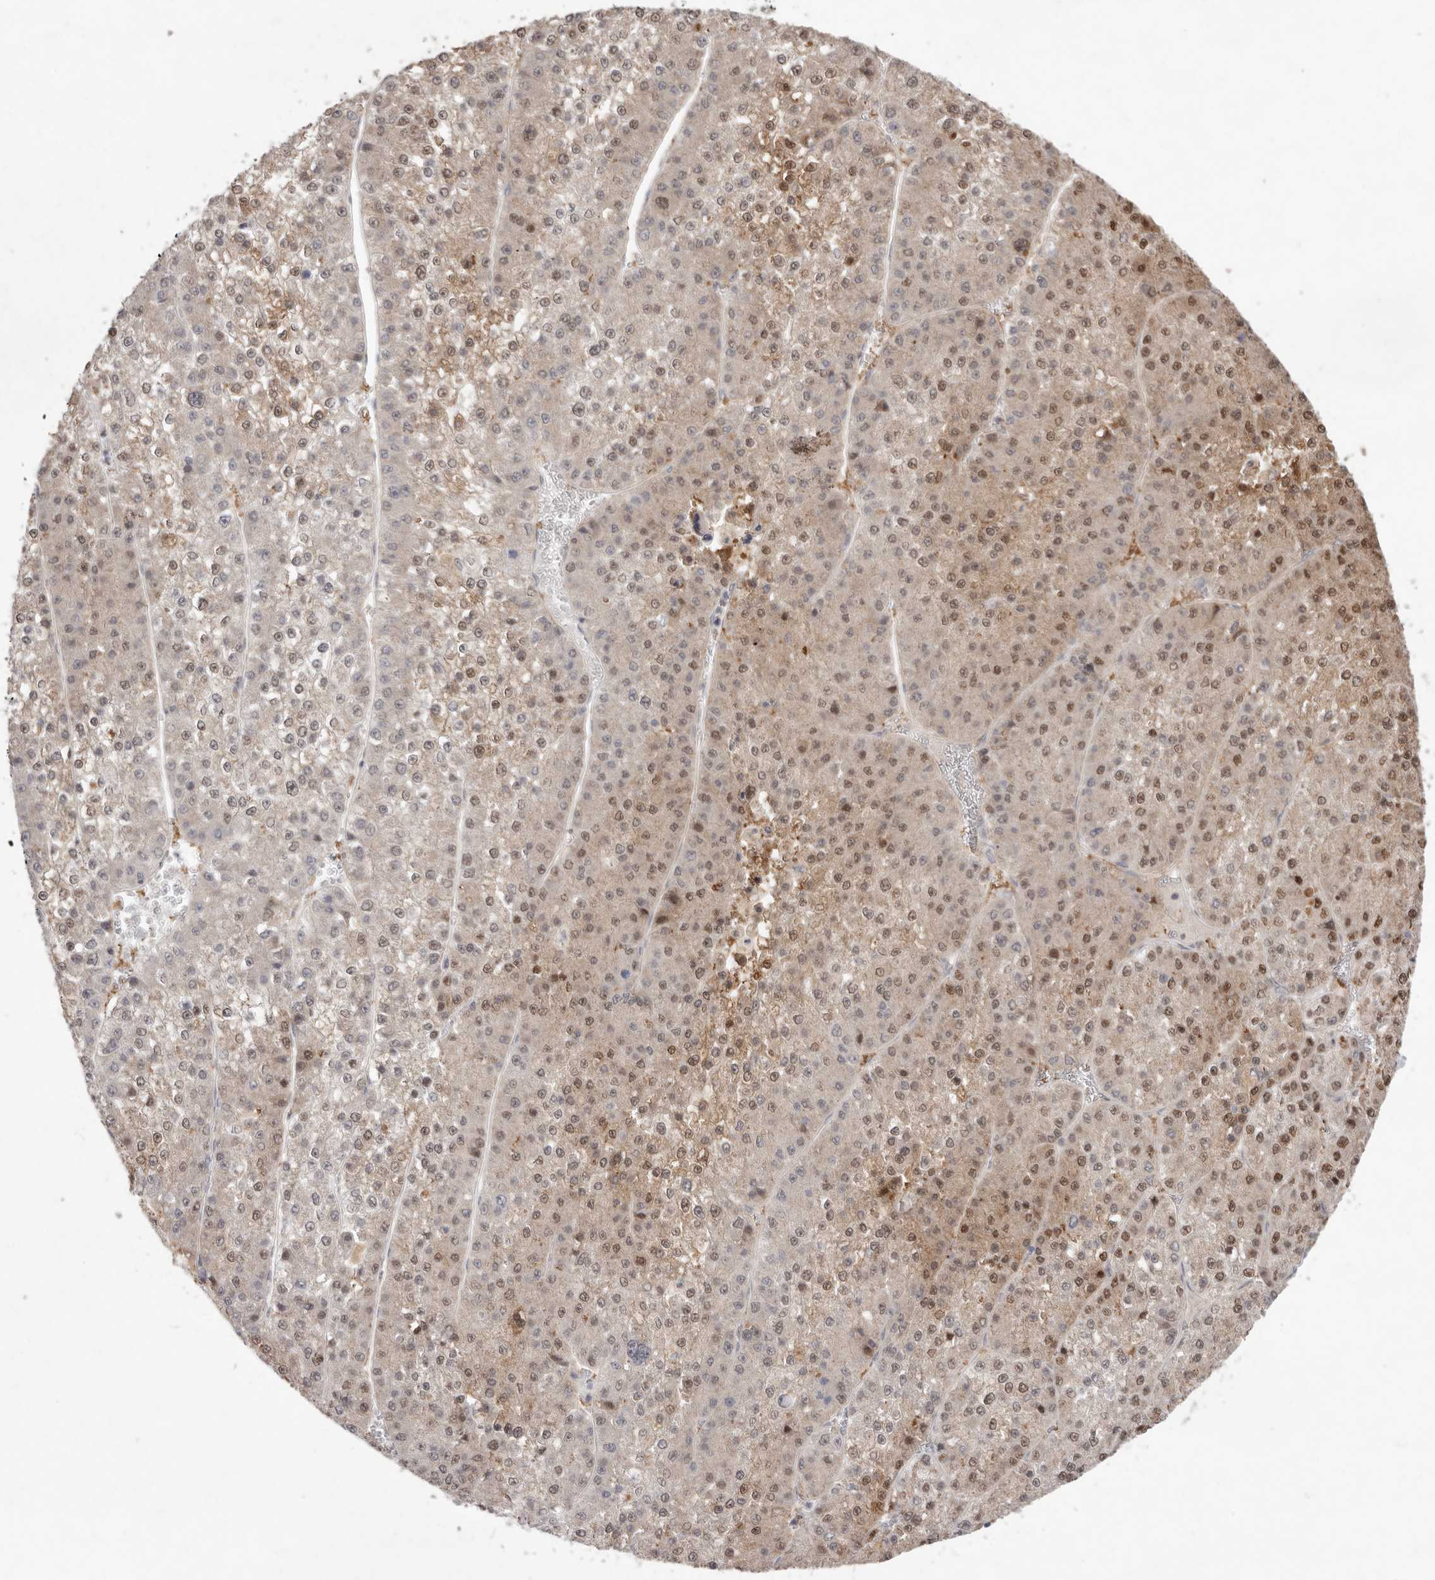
{"staining": {"intensity": "moderate", "quantity": "25%-75%", "location": "cytoplasmic/membranous,nuclear"}, "tissue": "liver cancer", "cell_type": "Tumor cells", "image_type": "cancer", "snomed": [{"axis": "morphology", "description": "Carcinoma, Hepatocellular, NOS"}, {"axis": "topography", "description": "Liver"}], "caption": "Immunohistochemistry (IHC) of liver cancer (hepatocellular carcinoma) displays medium levels of moderate cytoplasmic/membranous and nuclear expression in approximately 25%-75% of tumor cells.", "gene": "TADA1", "patient": {"sex": "female", "age": 73}}